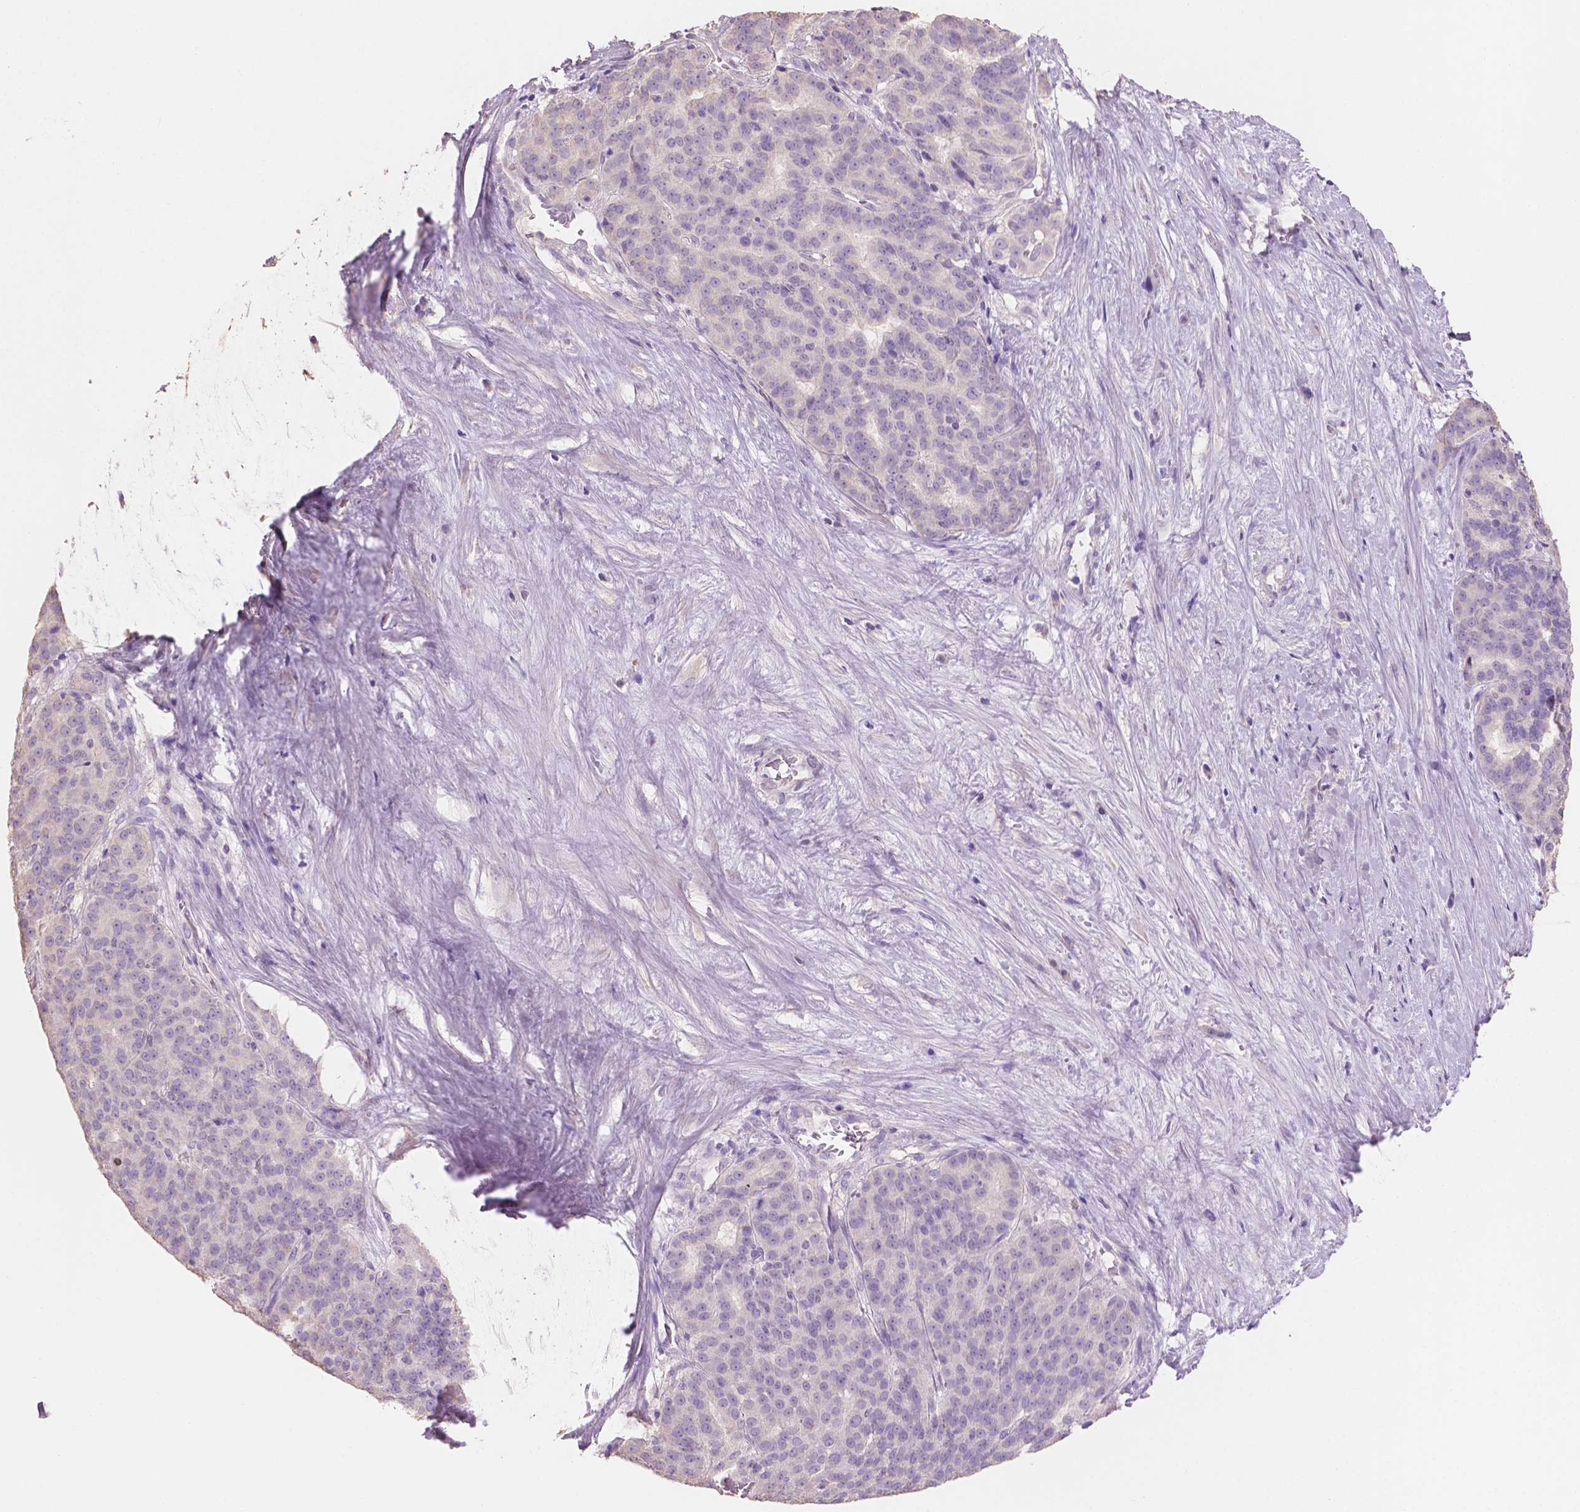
{"staining": {"intensity": "negative", "quantity": "none", "location": "none"}, "tissue": "liver cancer", "cell_type": "Tumor cells", "image_type": "cancer", "snomed": [{"axis": "morphology", "description": "Cholangiocarcinoma"}, {"axis": "topography", "description": "Liver"}], "caption": "DAB (3,3'-diaminobenzidine) immunohistochemical staining of liver cholangiocarcinoma shows no significant staining in tumor cells.", "gene": "SBSN", "patient": {"sex": "female", "age": 47}}